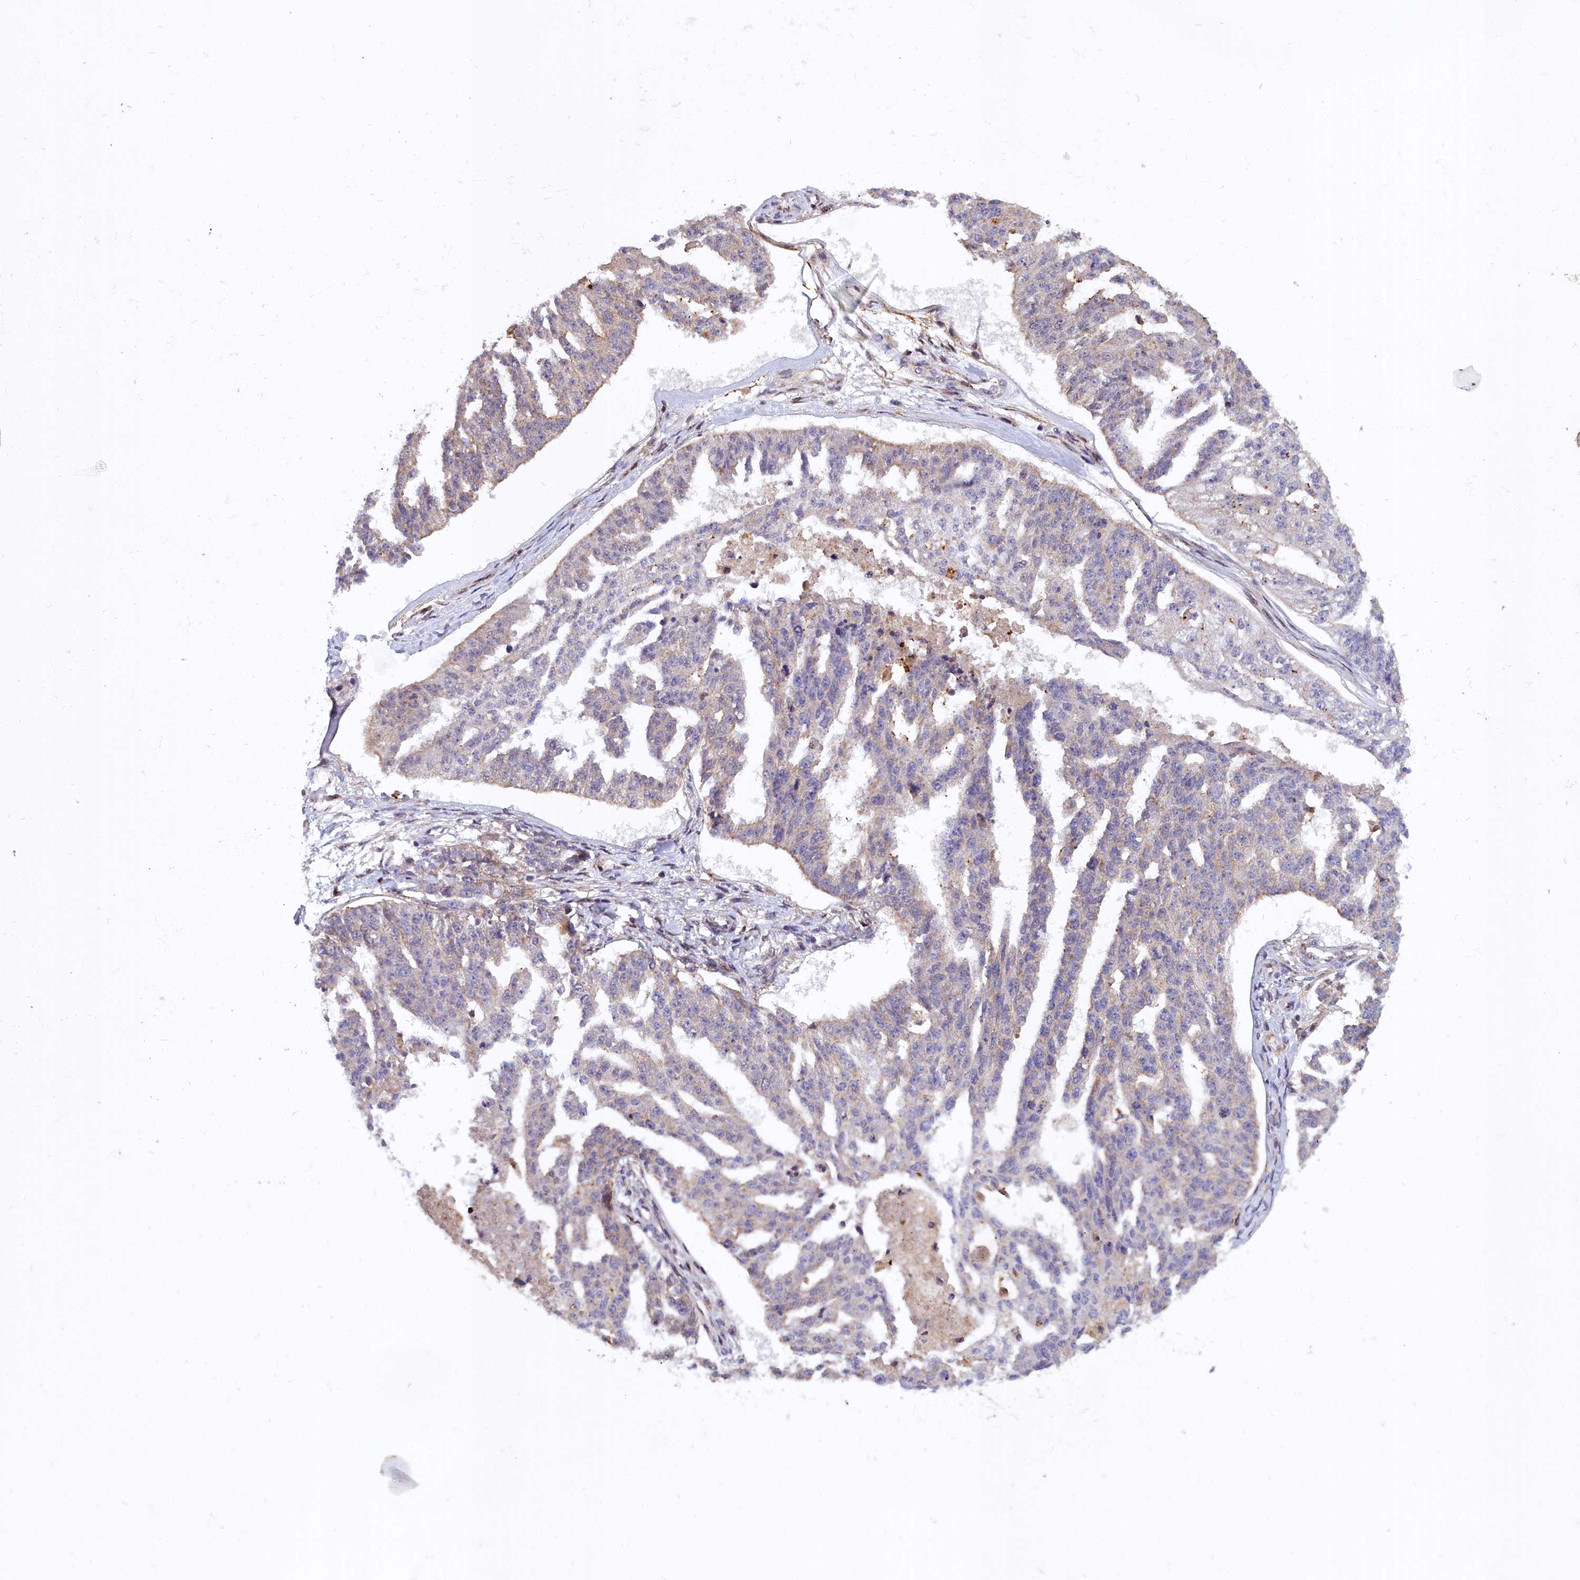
{"staining": {"intensity": "weak", "quantity": "<25%", "location": "cytoplasmic/membranous"}, "tissue": "ovarian cancer", "cell_type": "Tumor cells", "image_type": "cancer", "snomed": [{"axis": "morphology", "description": "Cystadenocarcinoma, serous, NOS"}, {"axis": "topography", "description": "Ovary"}], "caption": "Protein analysis of ovarian cancer exhibits no significant positivity in tumor cells.", "gene": "MRPS11", "patient": {"sex": "female", "age": 58}}